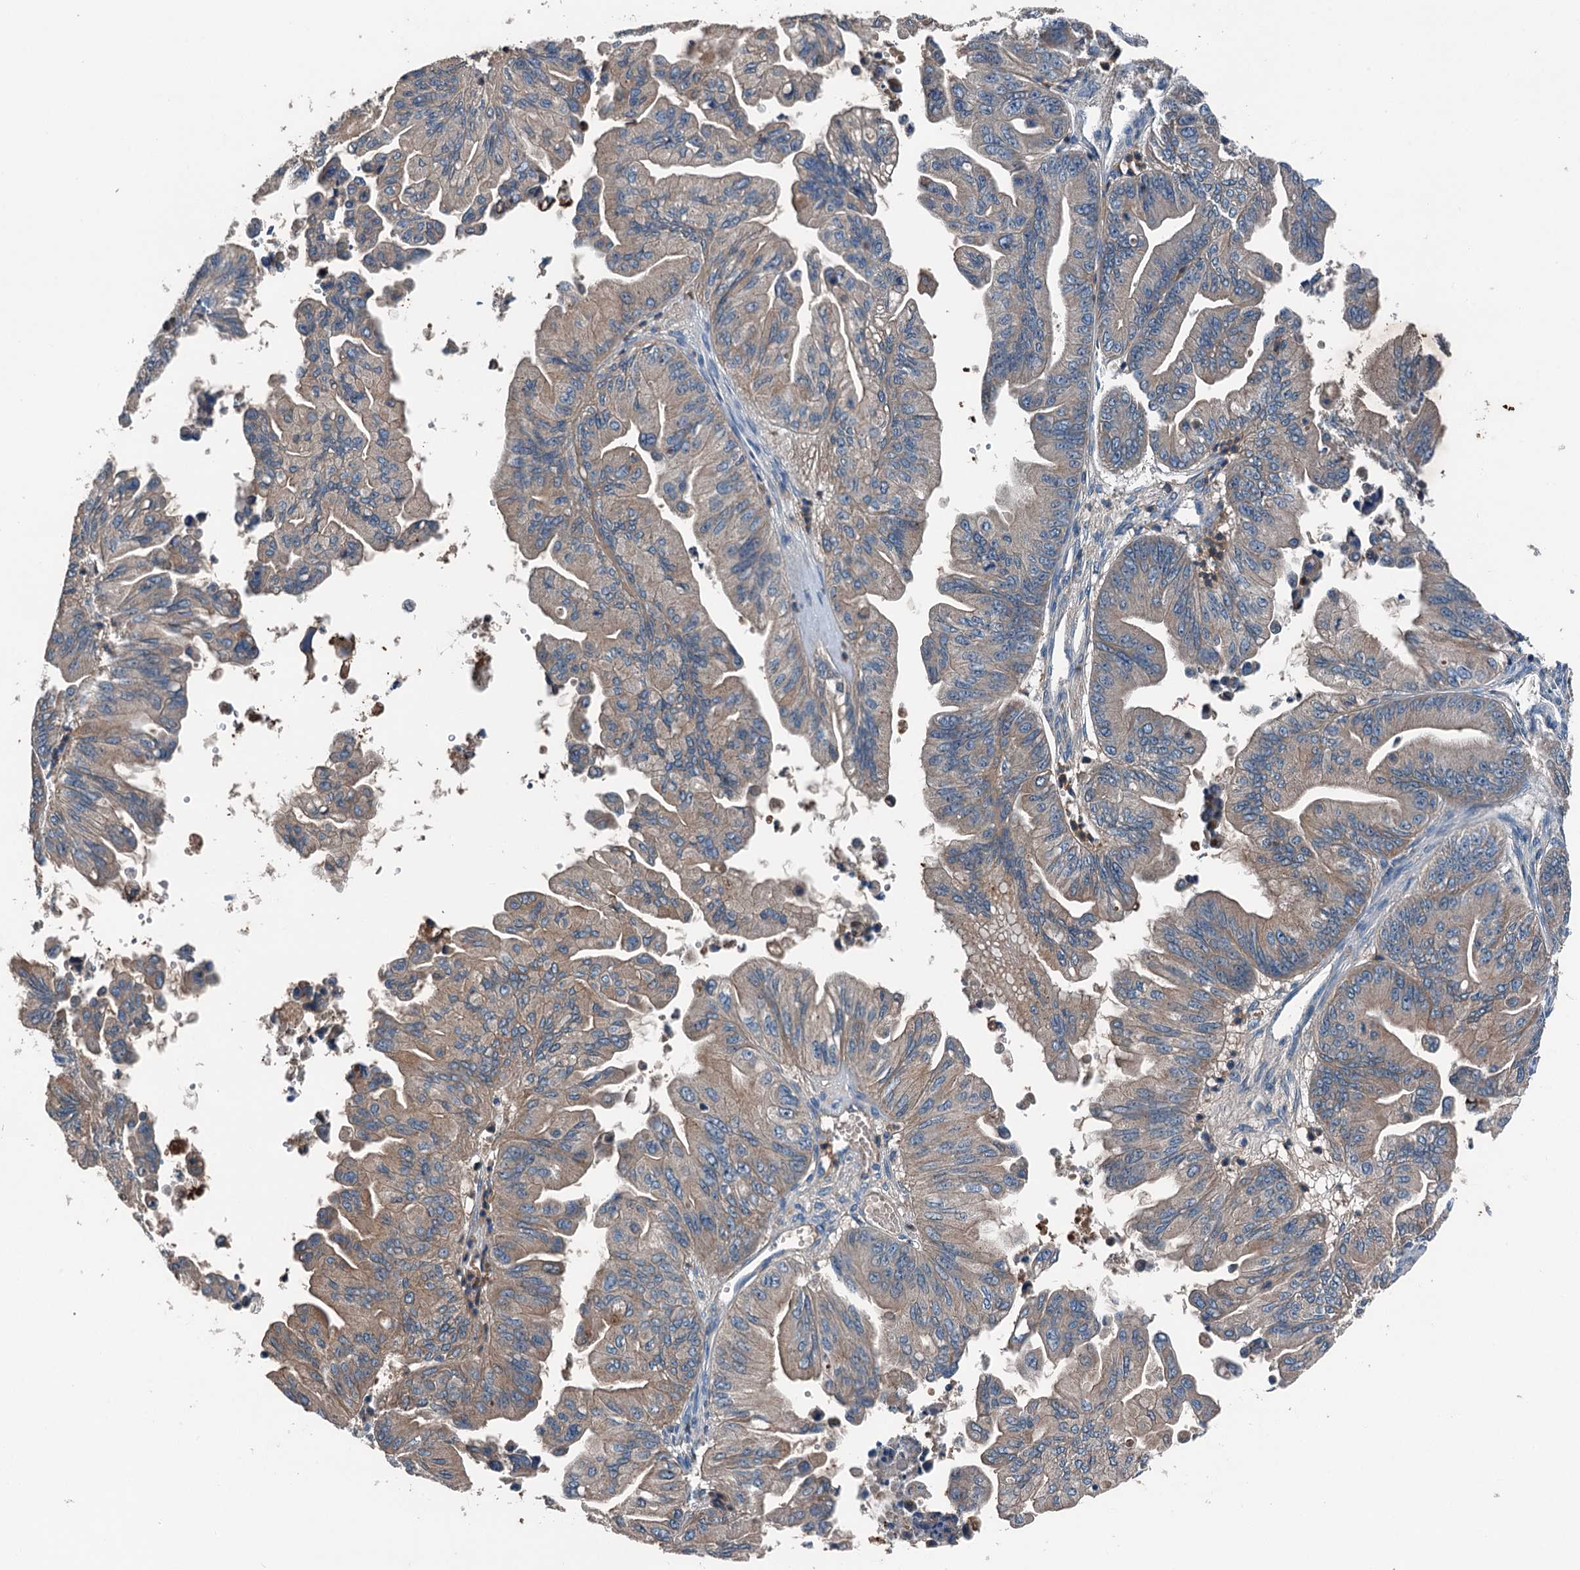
{"staining": {"intensity": "moderate", "quantity": "25%-75%", "location": "cytoplasmic/membranous"}, "tissue": "ovarian cancer", "cell_type": "Tumor cells", "image_type": "cancer", "snomed": [{"axis": "morphology", "description": "Cystadenocarcinoma, mucinous, NOS"}, {"axis": "topography", "description": "Ovary"}], "caption": "Brown immunohistochemical staining in human ovarian mucinous cystadenocarcinoma reveals moderate cytoplasmic/membranous expression in approximately 25%-75% of tumor cells. (DAB = brown stain, brightfield microscopy at high magnification).", "gene": "PDSS1", "patient": {"sex": "female", "age": 71}}